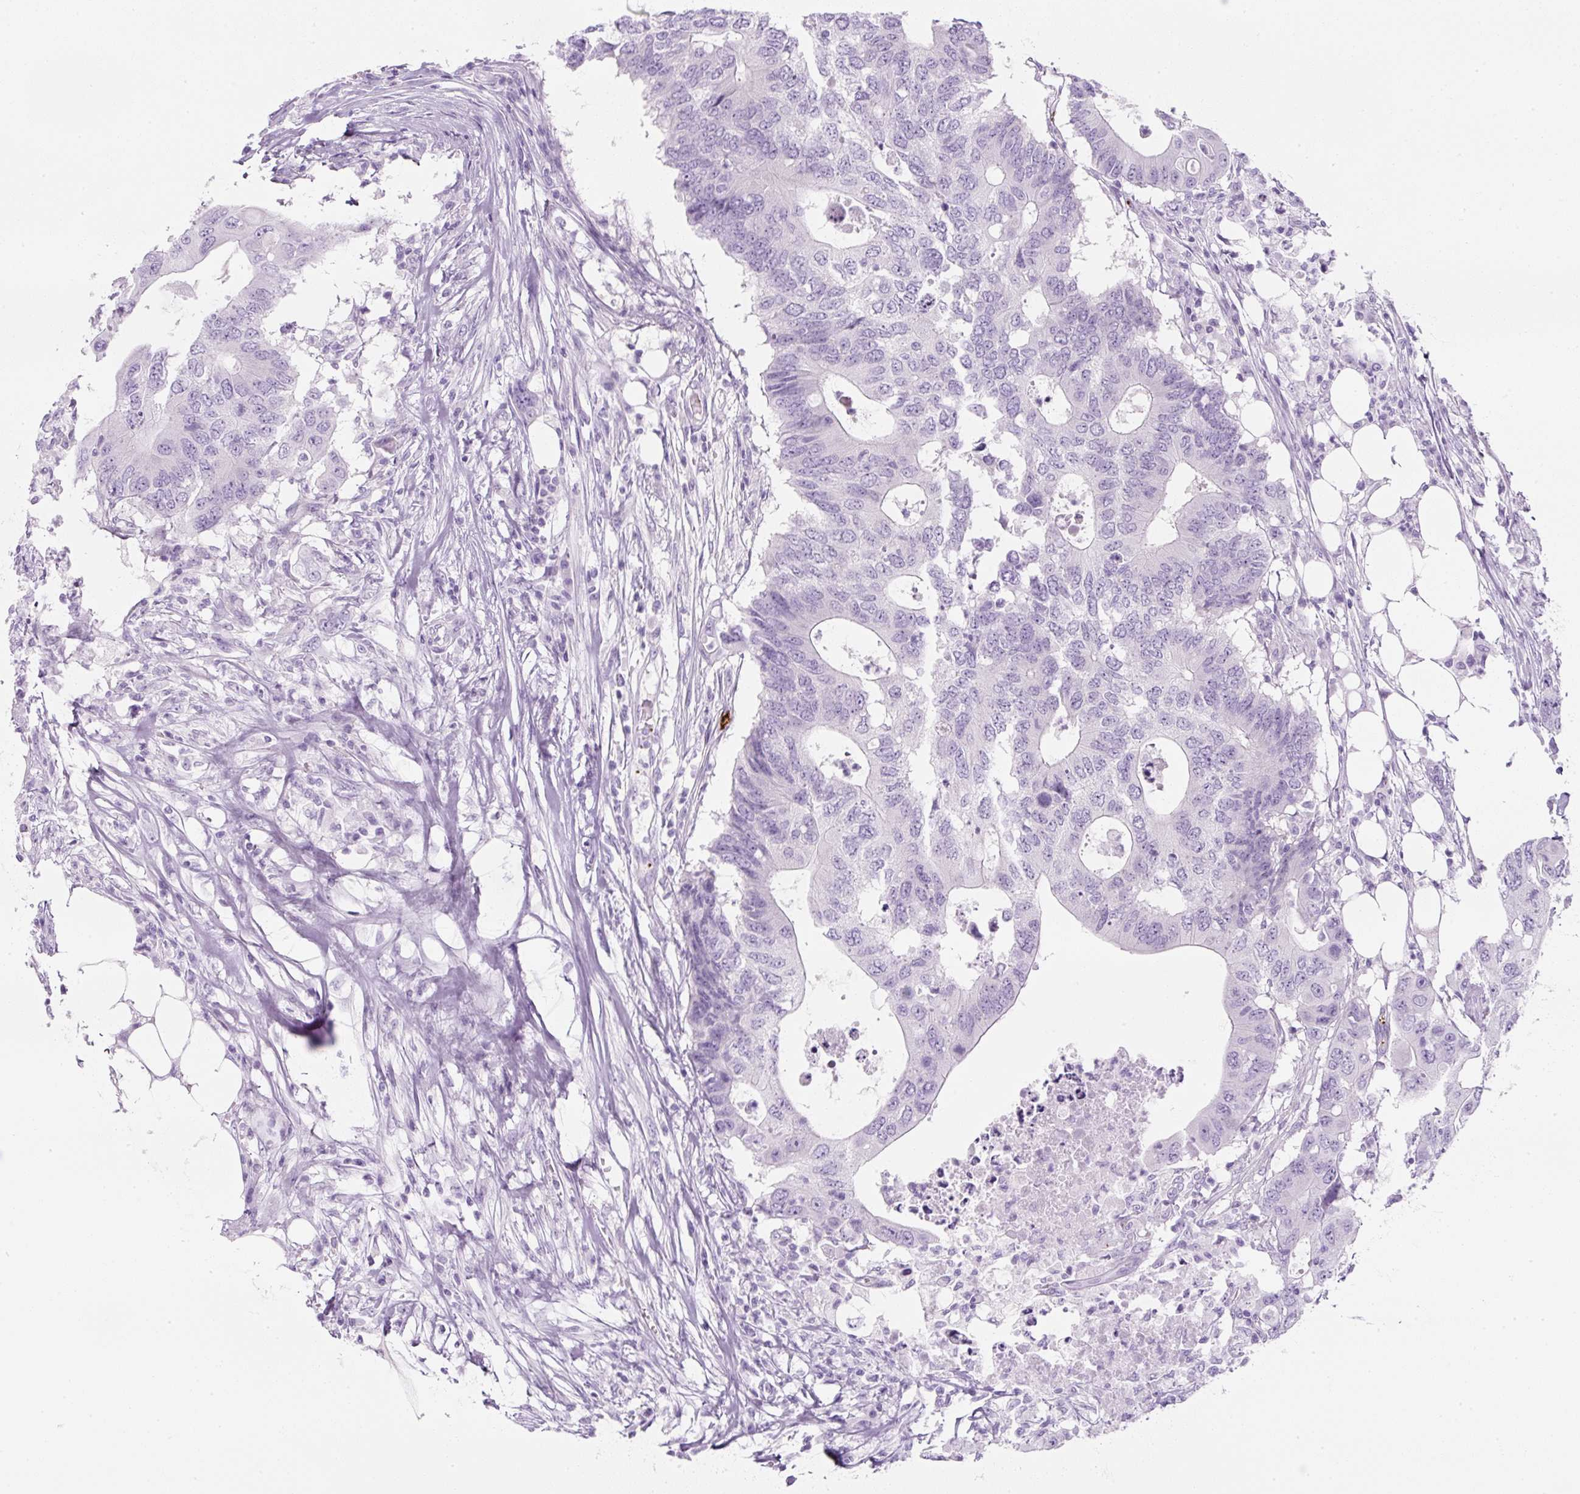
{"staining": {"intensity": "negative", "quantity": "none", "location": "none"}, "tissue": "colorectal cancer", "cell_type": "Tumor cells", "image_type": "cancer", "snomed": [{"axis": "morphology", "description": "Adenocarcinoma, NOS"}, {"axis": "topography", "description": "Colon"}], "caption": "DAB (3,3'-diaminobenzidine) immunohistochemical staining of human colorectal cancer (adenocarcinoma) displays no significant positivity in tumor cells.", "gene": "PF4V1", "patient": {"sex": "male", "age": 71}}